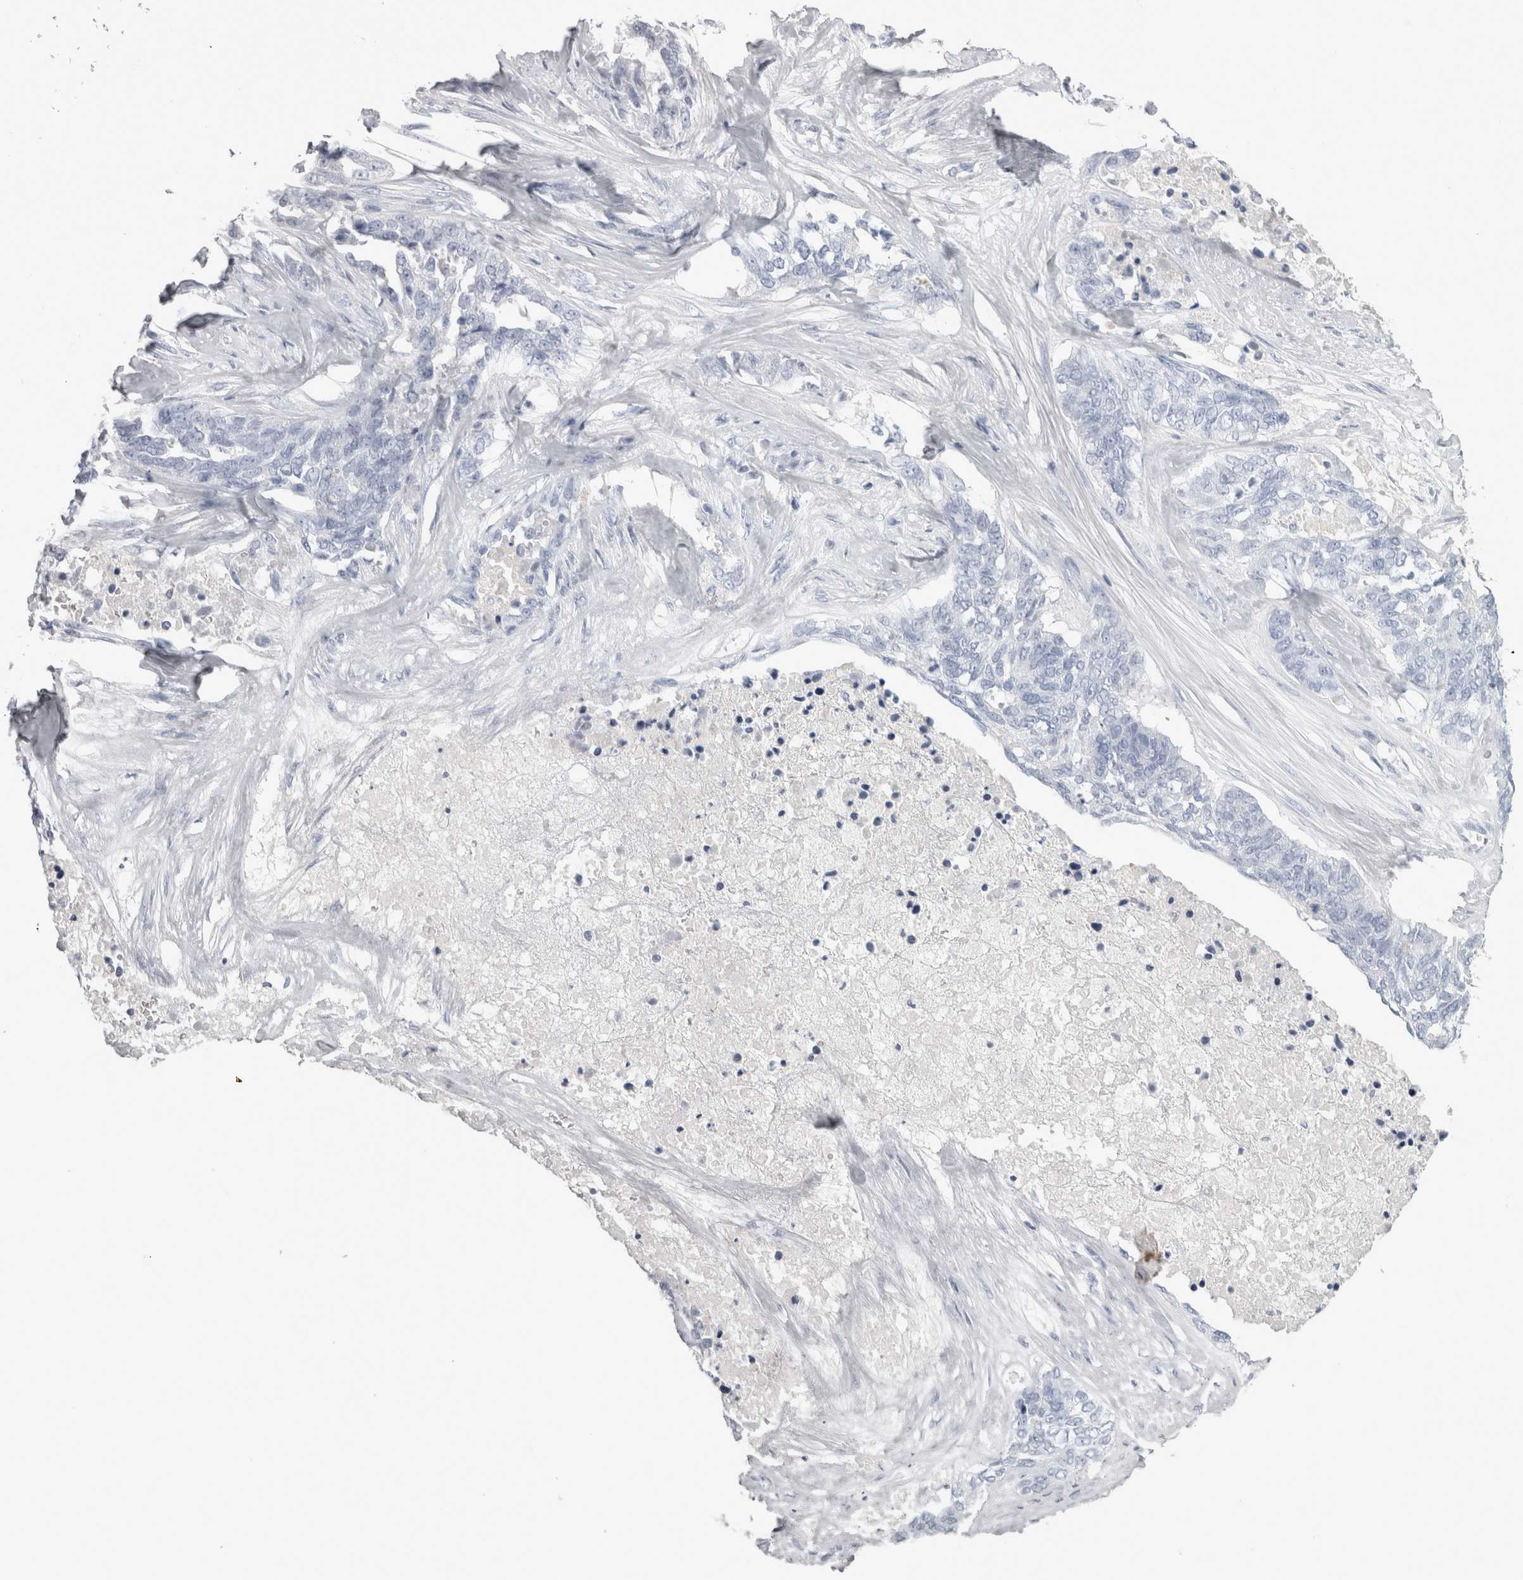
{"staining": {"intensity": "negative", "quantity": "none", "location": "none"}, "tissue": "ovarian cancer", "cell_type": "Tumor cells", "image_type": "cancer", "snomed": [{"axis": "morphology", "description": "Cystadenocarcinoma, serous, NOS"}, {"axis": "topography", "description": "Ovary"}], "caption": "DAB (3,3'-diaminobenzidine) immunohistochemical staining of human ovarian cancer shows no significant positivity in tumor cells. (DAB IHC, high magnification).", "gene": "ADAM2", "patient": {"sex": "female", "age": 44}}